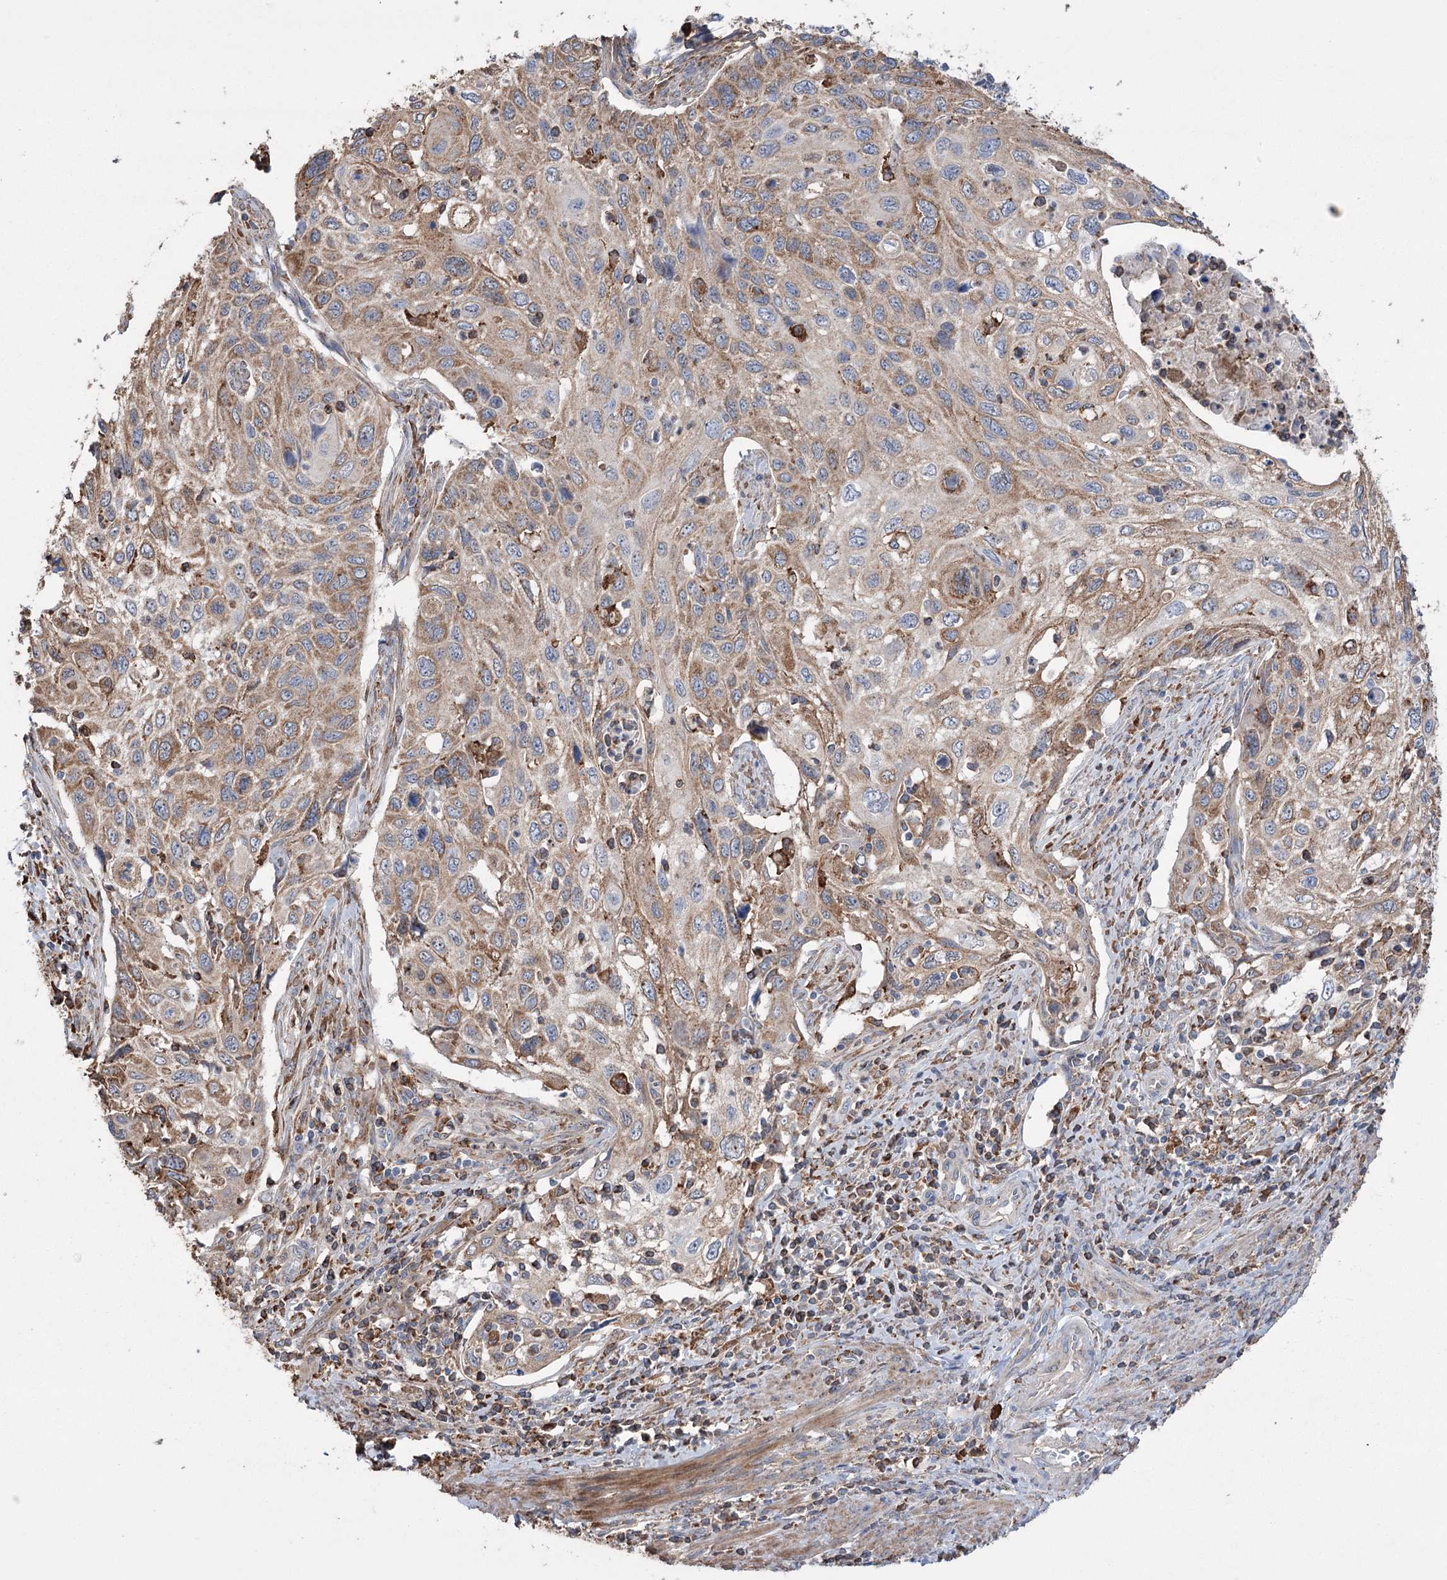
{"staining": {"intensity": "moderate", "quantity": ">75%", "location": "cytoplasmic/membranous"}, "tissue": "cervical cancer", "cell_type": "Tumor cells", "image_type": "cancer", "snomed": [{"axis": "morphology", "description": "Squamous cell carcinoma, NOS"}, {"axis": "topography", "description": "Cervix"}], "caption": "Squamous cell carcinoma (cervical) stained with a protein marker displays moderate staining in tumor cells.", "gene": "TRIM71", "patient": {"sex": "female", "age": 70}}